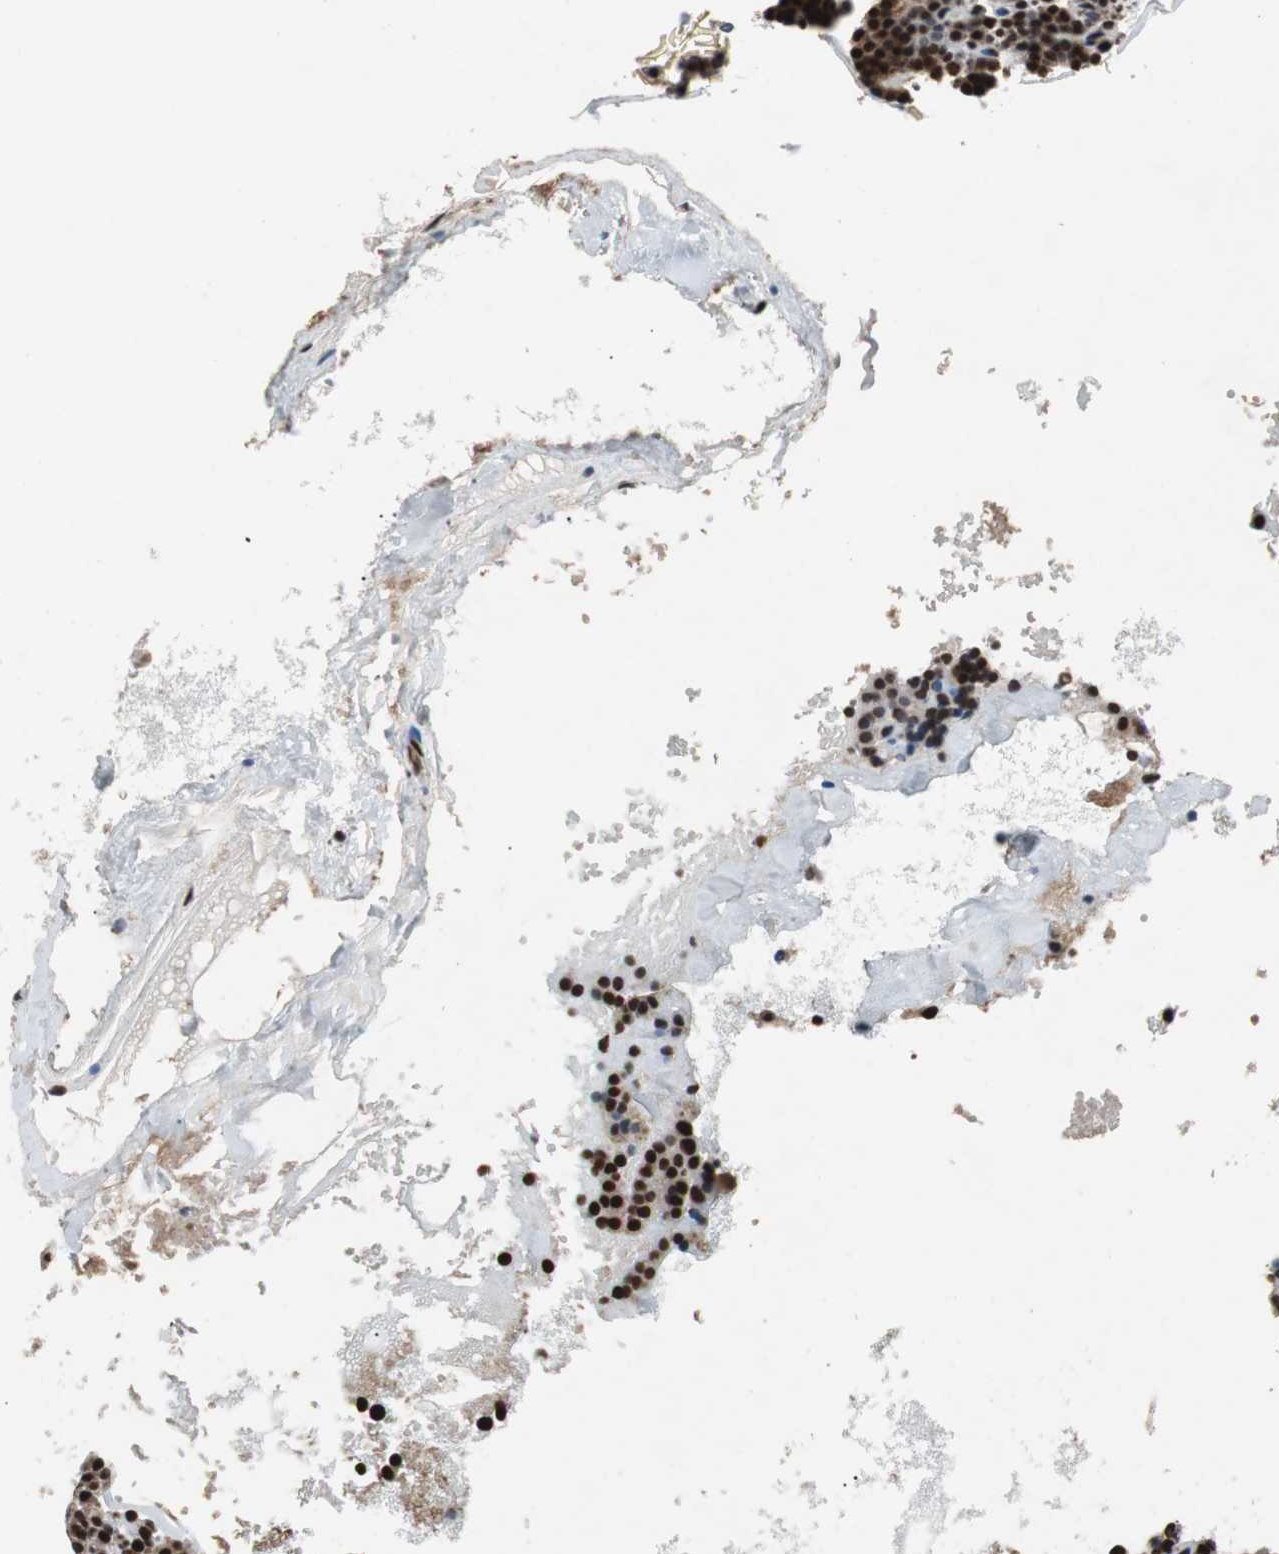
{"staining": {"intensity": "strong", "quantity": "25%-75%", "location": "cytoplasmic/membranous,nuclear"}, "tissue": "parathyroid gland", "cell_type": "Glandular cells", "image_type": "normal", "snomed": [{"axis": "morphology", "description": "Normal tissue, NOS"}, {"axis": "topography", "description": "Parathyroid gland"}], "caption": "An IHC micrograph of benign tissue is shown. Protein staining in brown labels strong cytoplasmic/membranous,nuclear positivity in parathyroid gland within glandular cells. (DAB IHC with brightfield microscopy, high magnification).", "gene": "NBL1", "patient": {"sex": "male", "age": 66}}